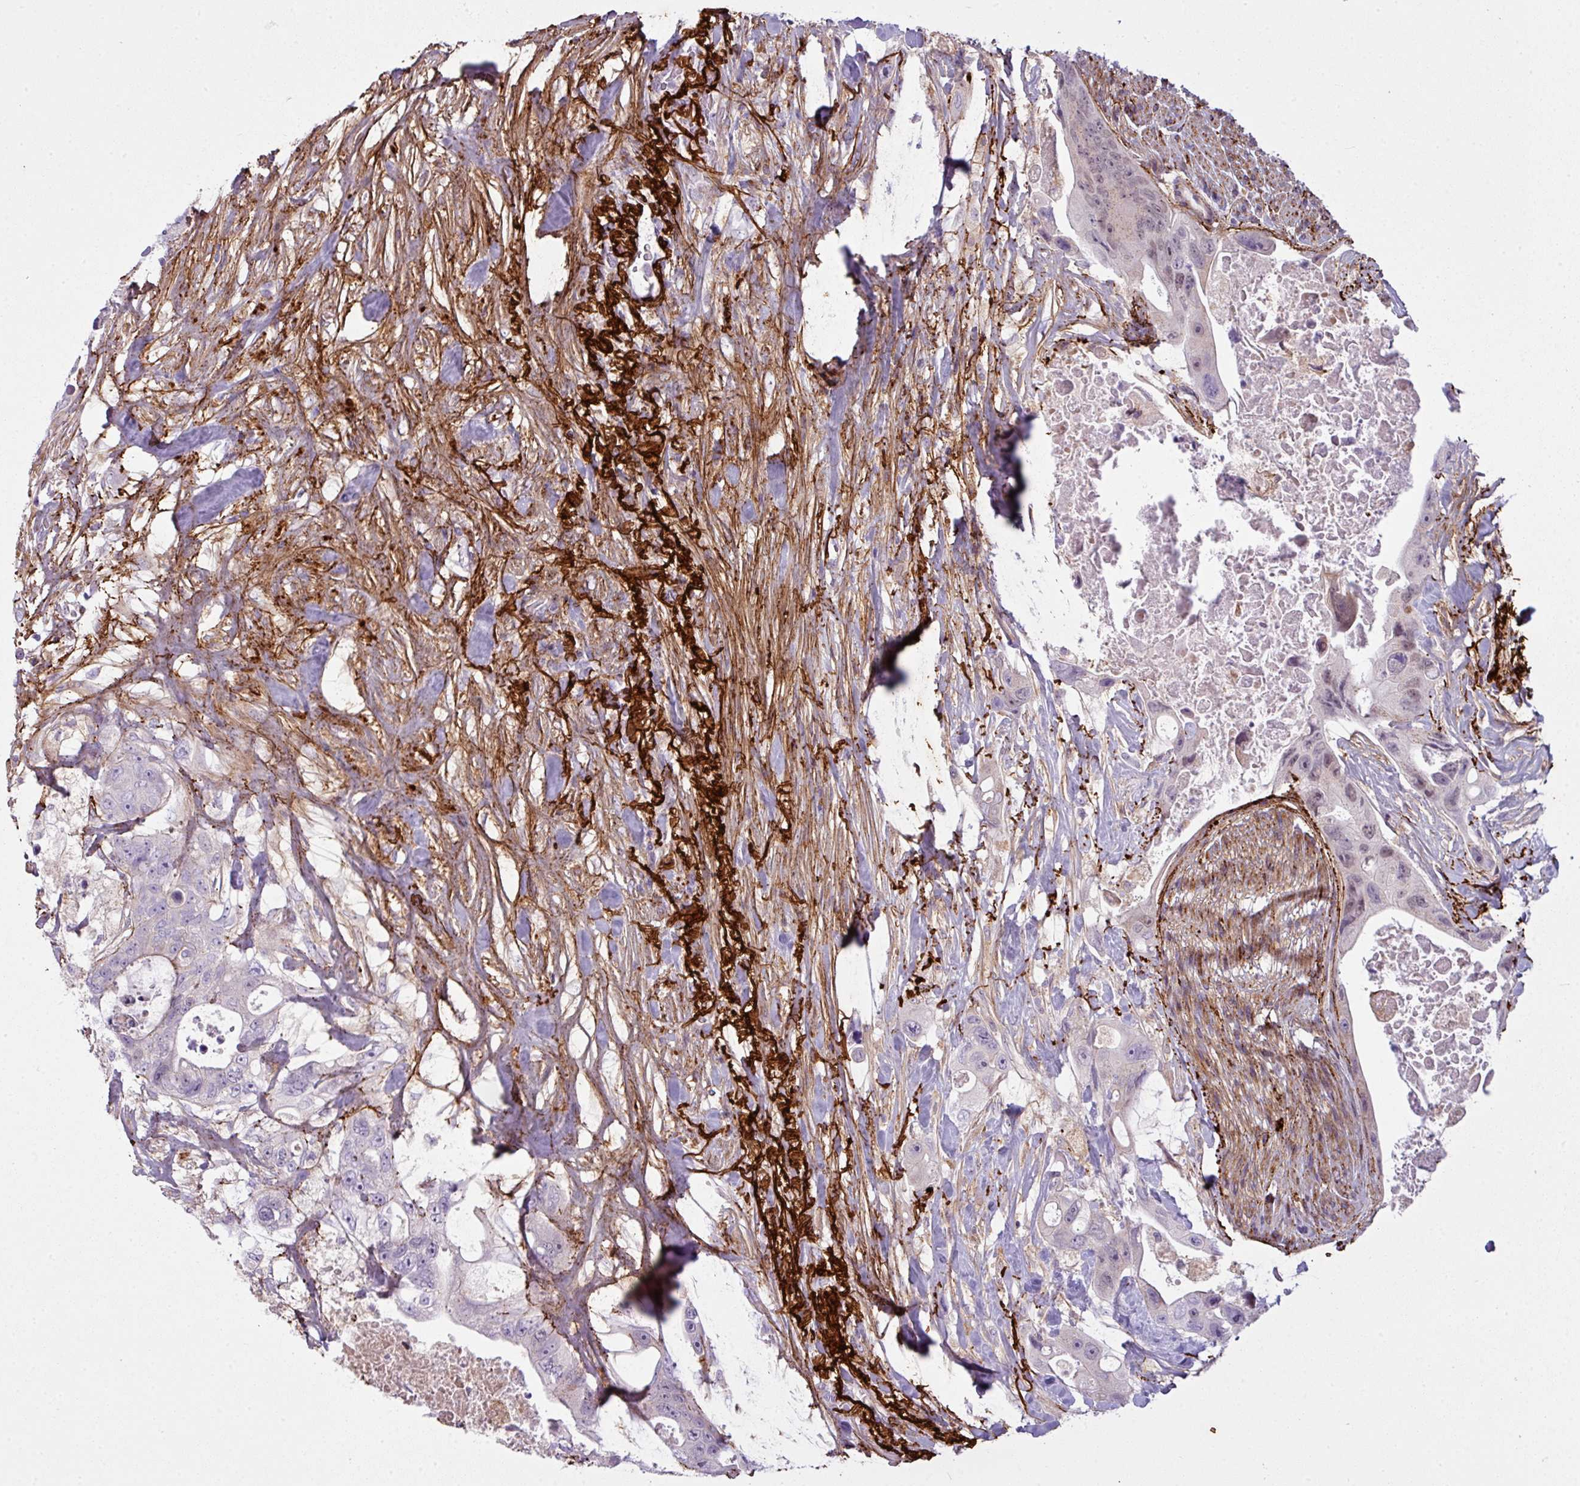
{"staining": {"intensity": "weak", "quantity": "<25%", "location": "nuclear"}, "tissue": "colorectal cancer", "cell_type": "Tumor cells", "image_type": "cancer", "snomed": [{"axis": "morphology", "description": "Adenocarcinoma, NOS"}, {"axis": "topography", "description": "Colon"}], "caption": "Tumor cells are negative for protein expression in human colorectal adenocarcinoma. (IHC, brightfield microscopy, high magnification).", "gene": "COL8A1", "patient": {"sex": "female", "age": 46}}